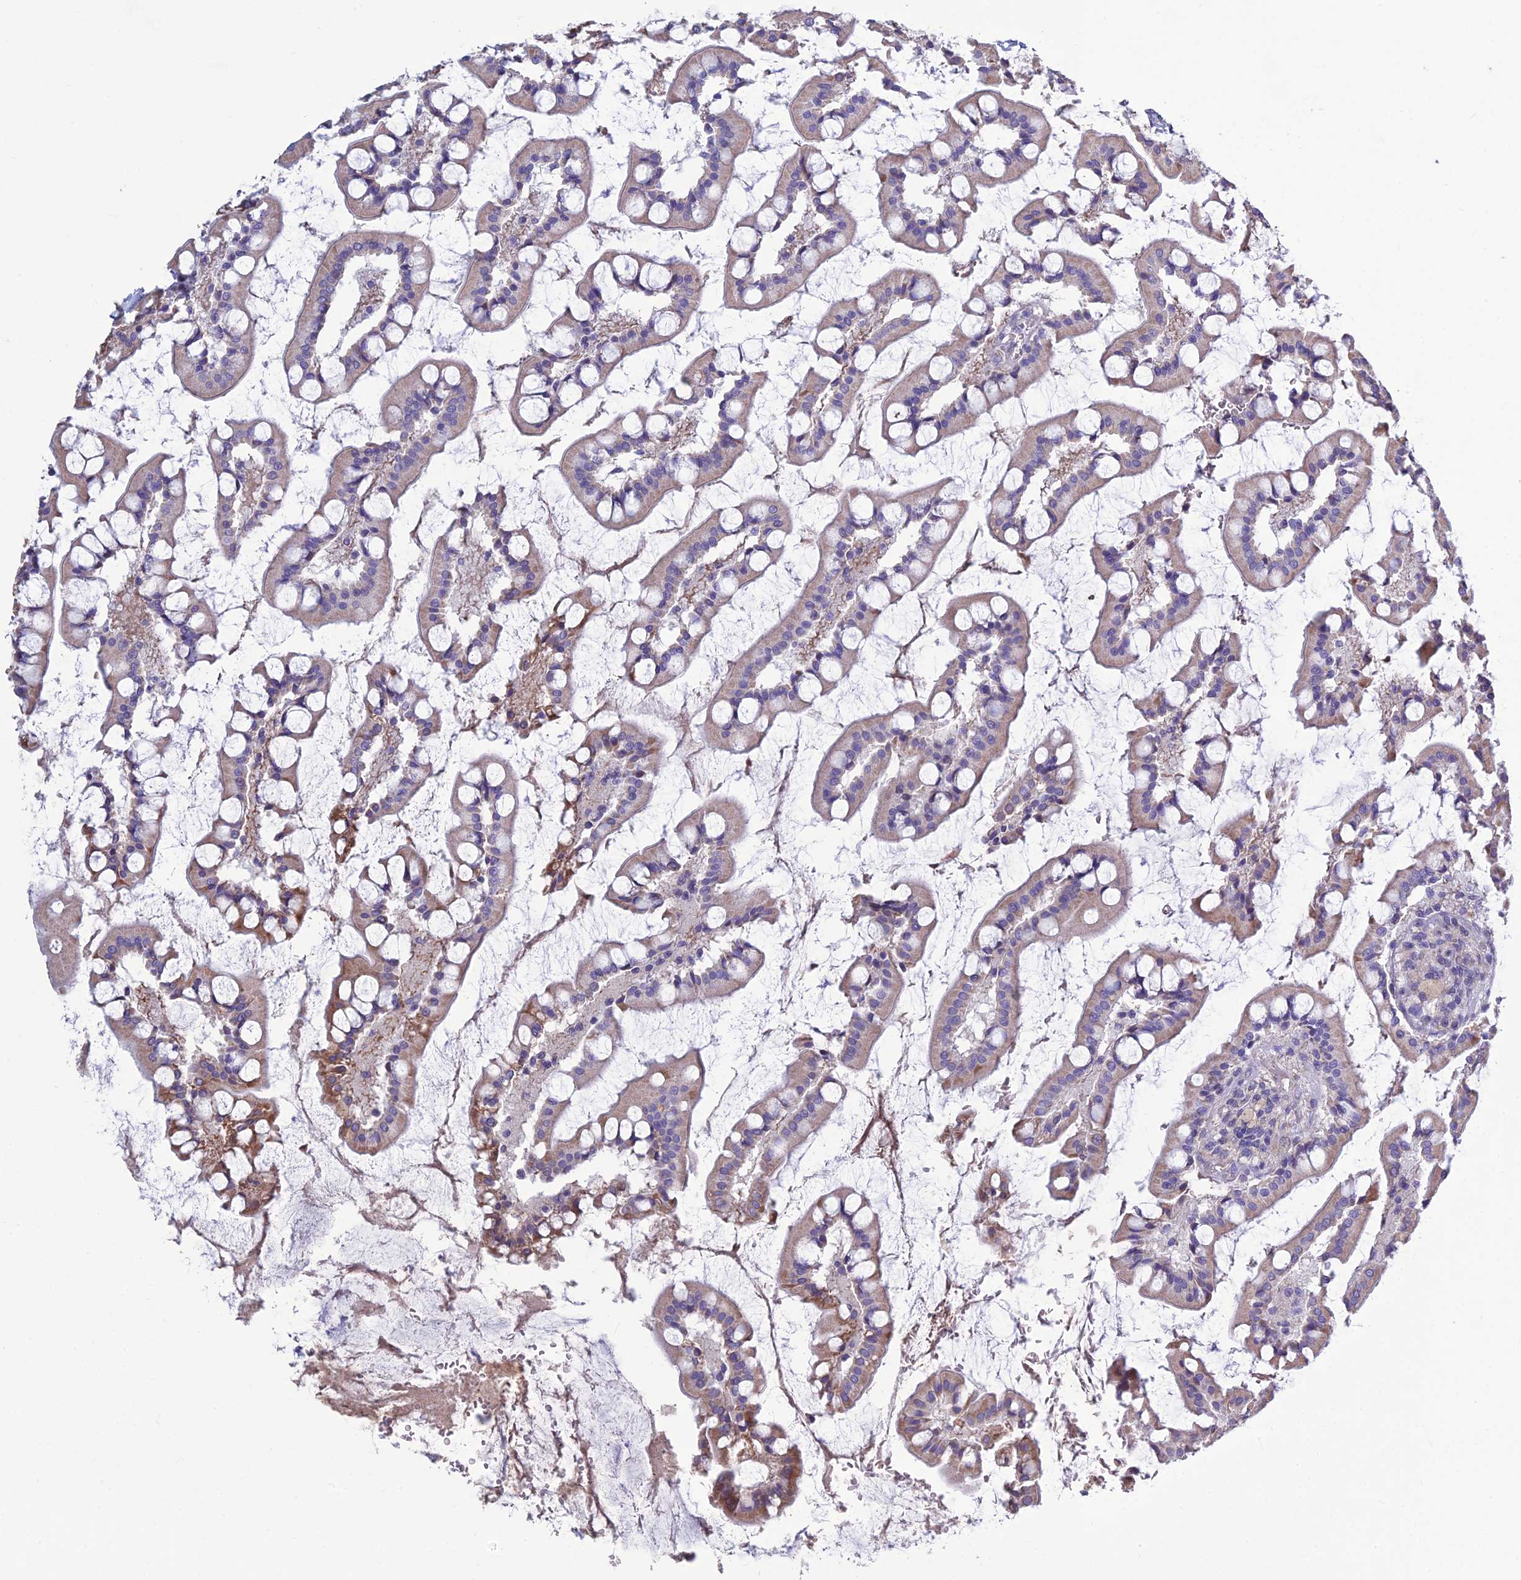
{"staining": {"intensity": "moderate", "quantity": "<25%", "location": "cytoplasmic/membranous"}, "tissue": "small intestine", "cell_type": "Glandular cells", "image_type": "normal", "snomed": [{"axis": "morphology", "description": "Normal tissue, NOS"}, {"axis": "topography", "description": "Small intestine"}], "caption": "Immunohistochemistry (DAB (3,3'-diaminobenzidine)) staining of benign human small intestine reveals moderate cytoplasmic/membranous protein staining in approximately <25% of glandular cells. The protein is stained brown, and the nuclei are stained in blue (DAB (3,3'-diaminobenzidine) IHC with brightfield microscopy, high magnification).", "gene": "BHMT2", "patient": {"sex": "male", "age": 52}}